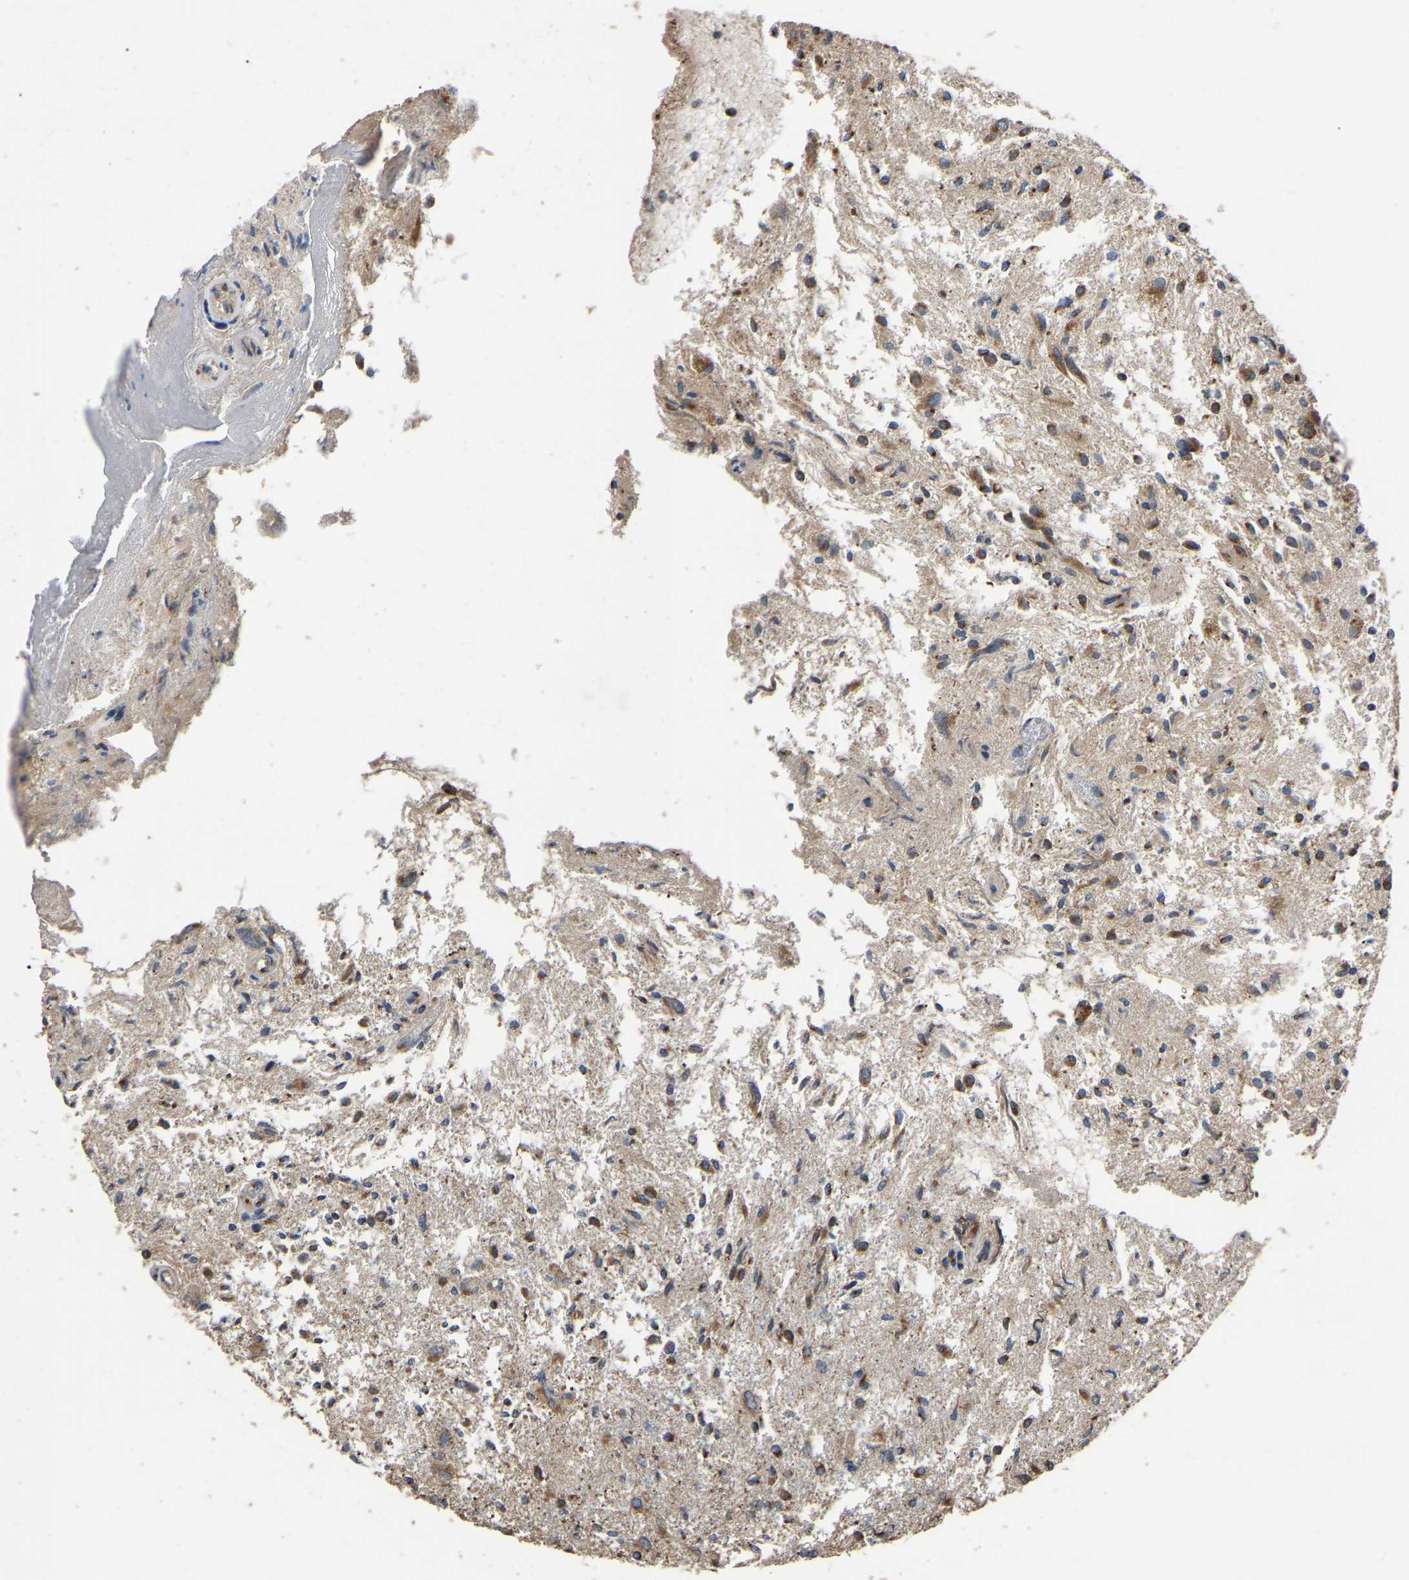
{"staining": {"intensity": "moderate", "quantity": ">75%", "location": "cytoplasmic/membranous"}, "tissue": "glioma", "cell_type": "Tumor cells", "image_type": "cancer", "snomed": [{"axis": "morphology", "description": "Glioma, malignant, High grade"}, {"axis": "topography", "description": "Brain"}], "caption": "Brown immunohistochemical staining in human glioma demonstrates moderate cytoplasmic/membranous positivity in about >75% of tumor cells.", "gene": "GCC1", "patient": {"sex": "female", "age": 59}}